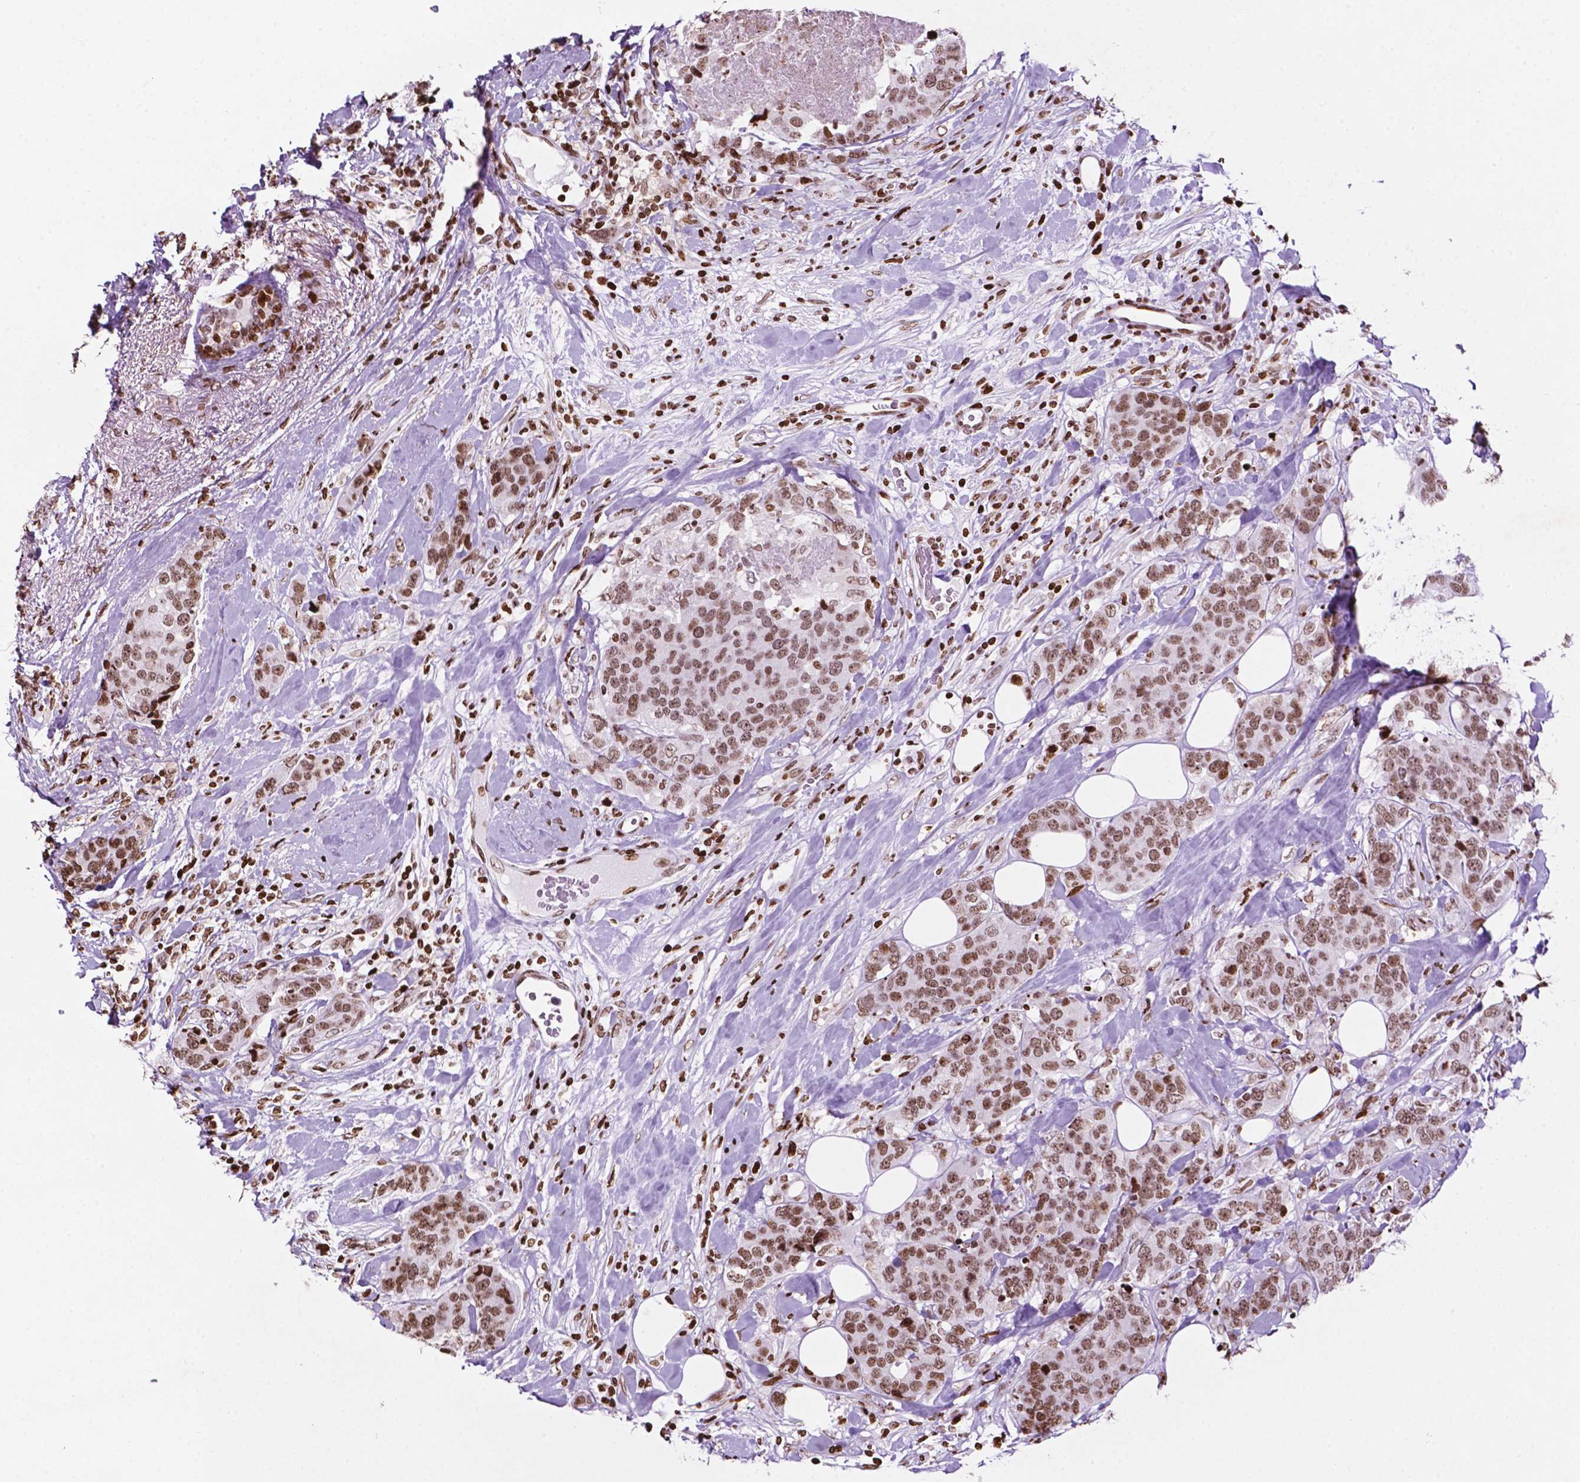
{"staining": {"intensity": "moderate", "quantity": ">75%", "location": "nuclear"}, "tissue": "breast cancer", "cell_type": "Tumor cells", "image_type": "cancer", "snomed": [{"axis": "morphology", "description": "Lobular carcinoma"}, {"axis": "topography", "description": "Breast"}], "caption": "Breast cancer was stained to show a protein in brown. There is medium levels of moderate nuclear staining in approximately >75% of tumor cells. (DAB IHC with brightfield microscopy, high magnification).", "gene": "TMEM250", "patient": {"sex": "female", "age": 59}}